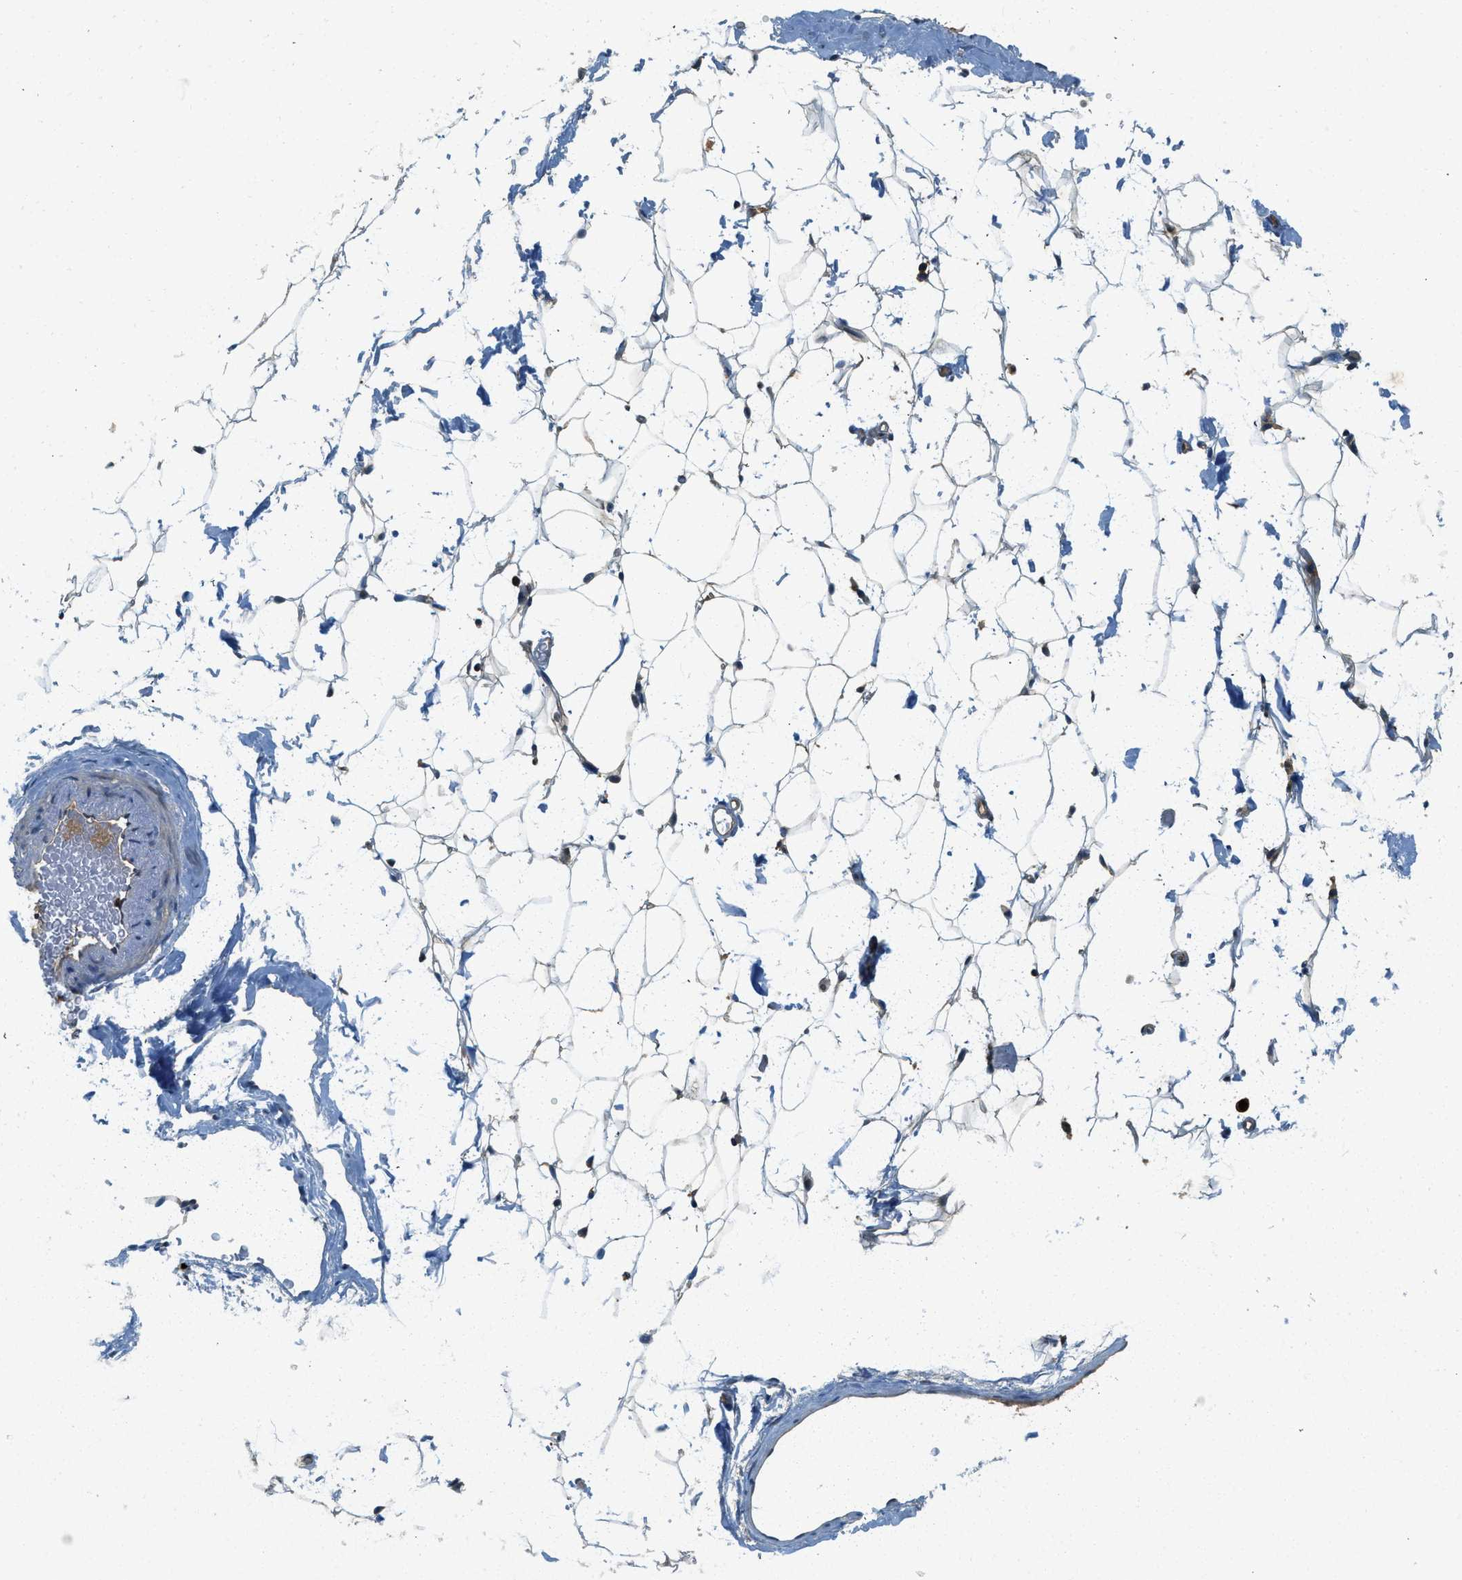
{"staining": {"intensity": "negative", "quantity": "none", "location": "none"}, "tissue": "adipose tissue", "cell_type": "Adipocytes", "image_type": "normal", "snomed": [{"axis": "morphology", "description": "Normal tissue, NOS"}, {"axis": "topography", "description": "Breast"}, {"axis": "topography", "description": "Soft tissue"}], "caption": "Unremarkable adipose tissue was stained to show a protein in brown. There is no significant positivity in adipocytes.", "gene": "GMPPB", "patient": {"sex": "female", "age": 75}}